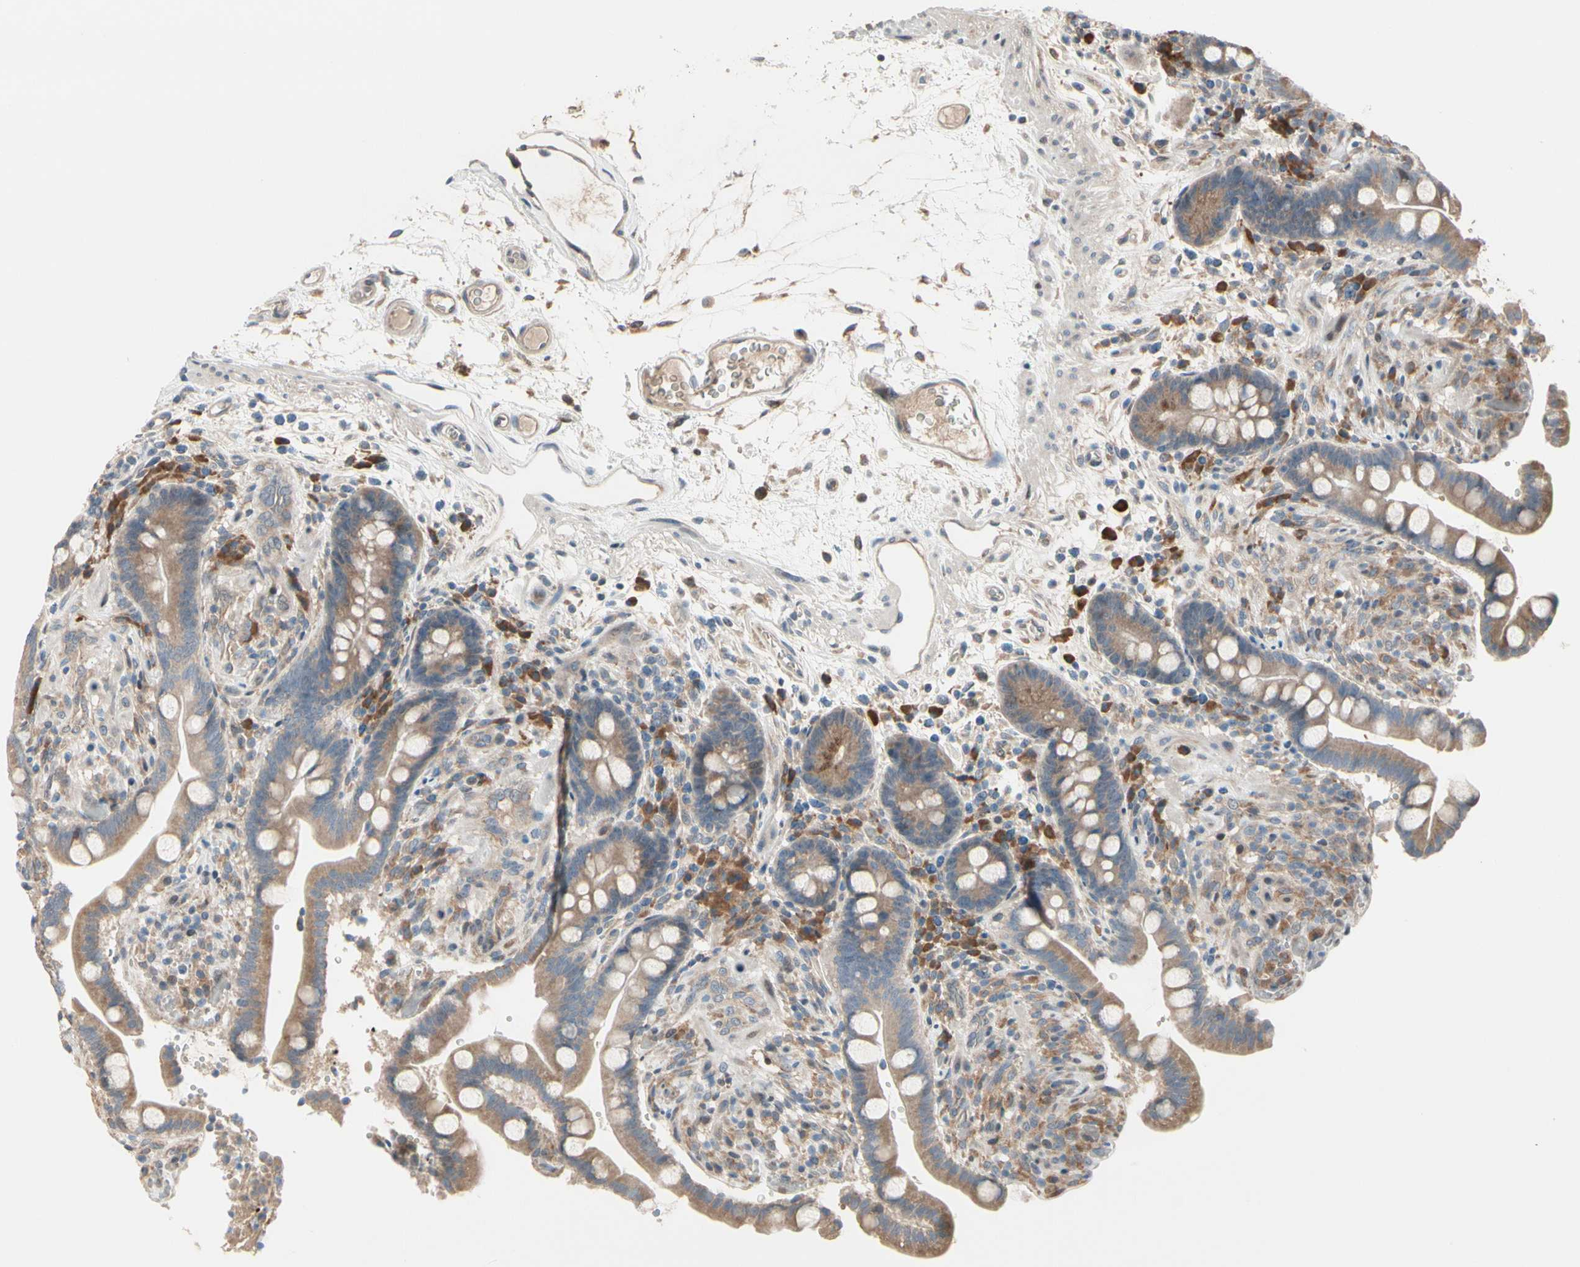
{"staining": {"intensity": "moderate", "quantity": ">75%", "location": "cytoplasmic/membranous"}, "tissue": "colon", "cell_type": "Endothelial cells", "image_type": "normal", "snomed": [{"axis": "morphology", "description": "Normal tissue, NOS"}, {"axis": "topography", "description": "Colon"}], "caption": "This is a micrograph of immunohistochemistry (IHC) staining of benign colon, which shows moderate staining in the cytoplasmic/membranous of endothelial cells.", "gene": "SNX29", "patient": {"sex": "male", "age": 73}}